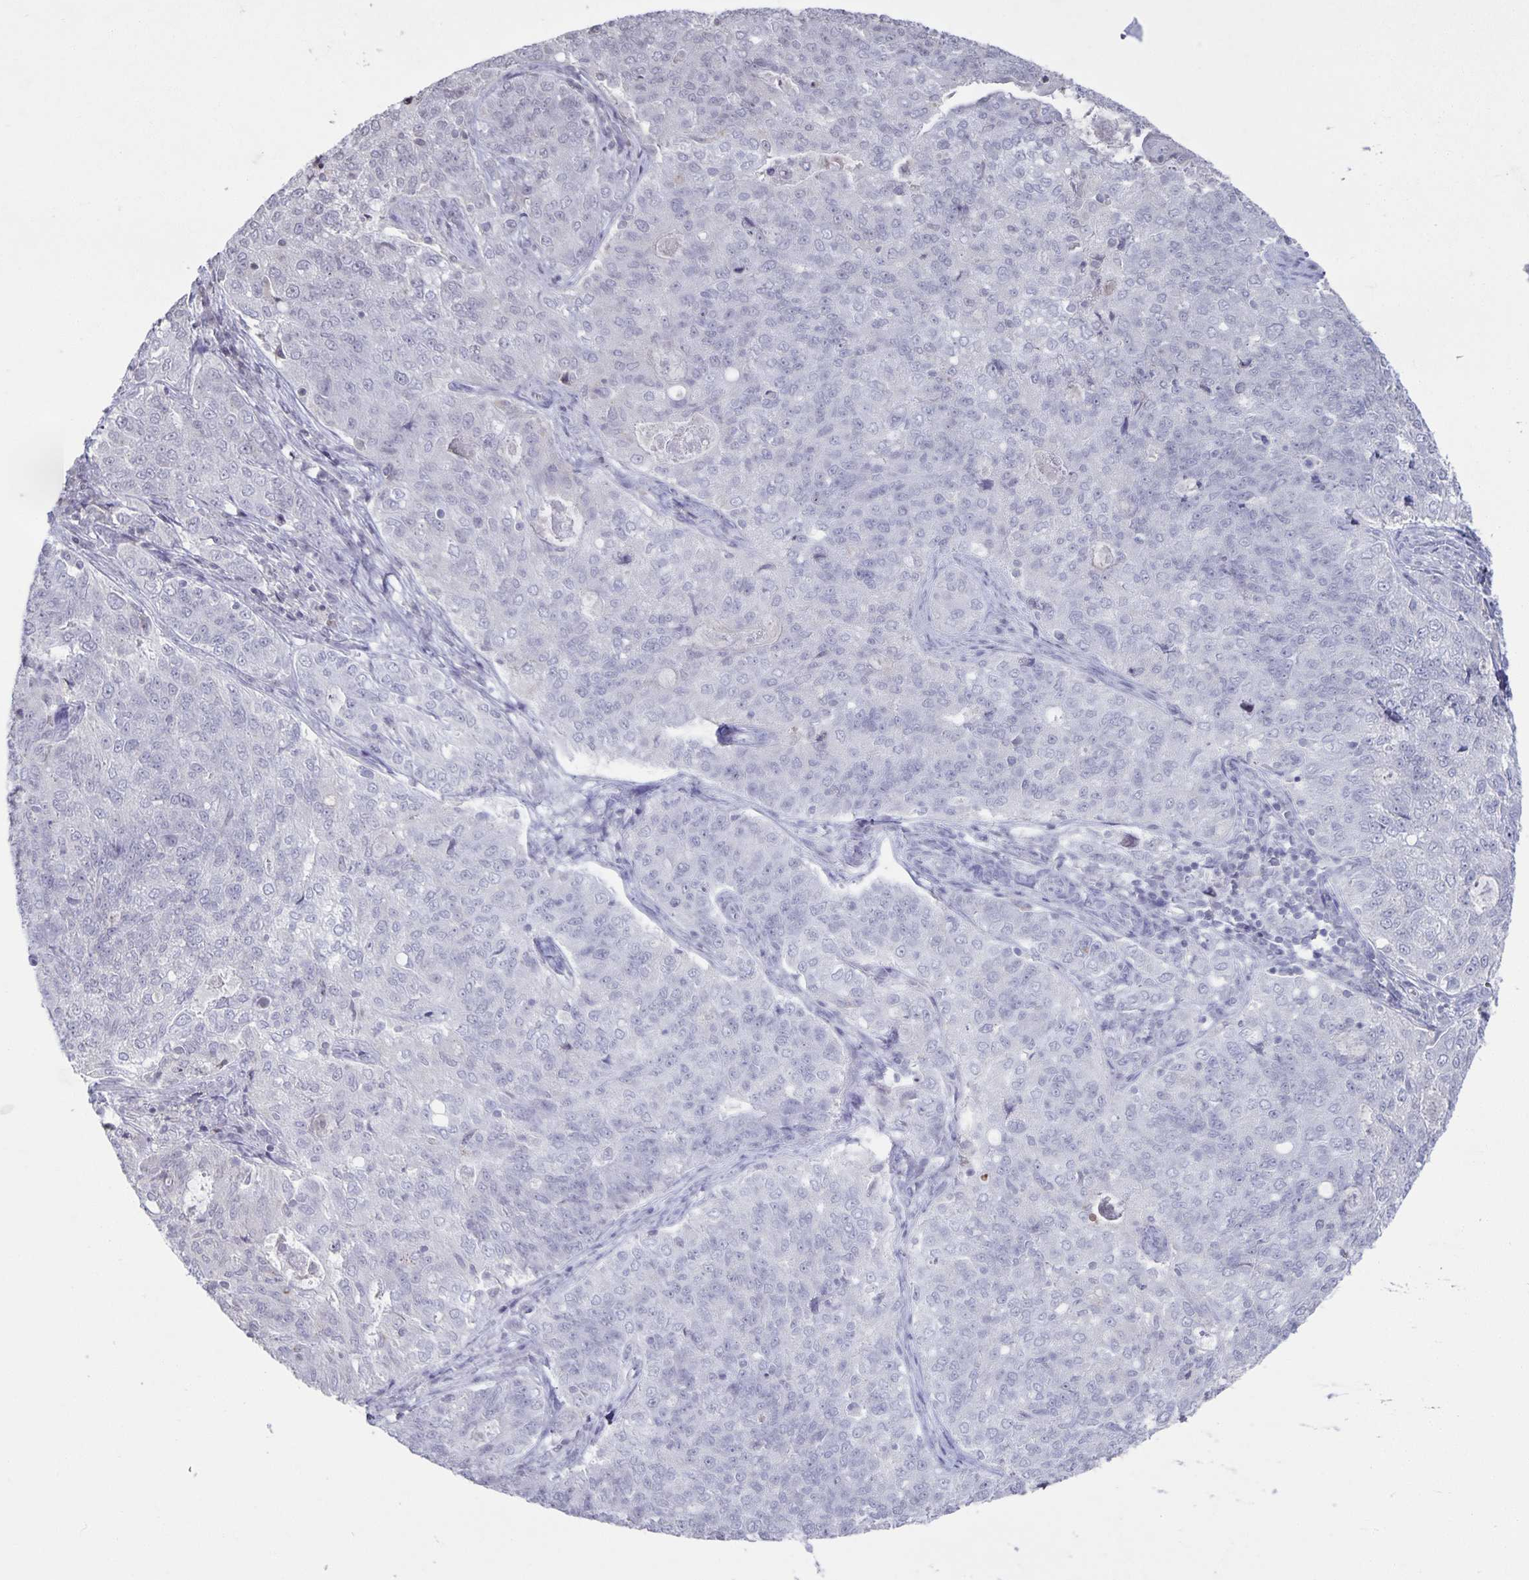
{"staining": {"intensity": "negative", "quantity": "none", "location": "none"}, "tissue": "endometrial cancer", "cell_type": "Tumor cells", "image_type": "cancer", "snomed": [{"axis": "morphology", "description": "Adenocarcinoma, NOS"}, {"axis": "topography", "description": "Endometrium"}], "caption": "Immunohistochemistry (IHC) histopathology image of human endometrial cancer (adenocarcinoma) stained for a protein (brown), which exhibits no positivity in tumor cells.", "gene": "AQP4", "patient": {"sex": "female", "age": 43}}